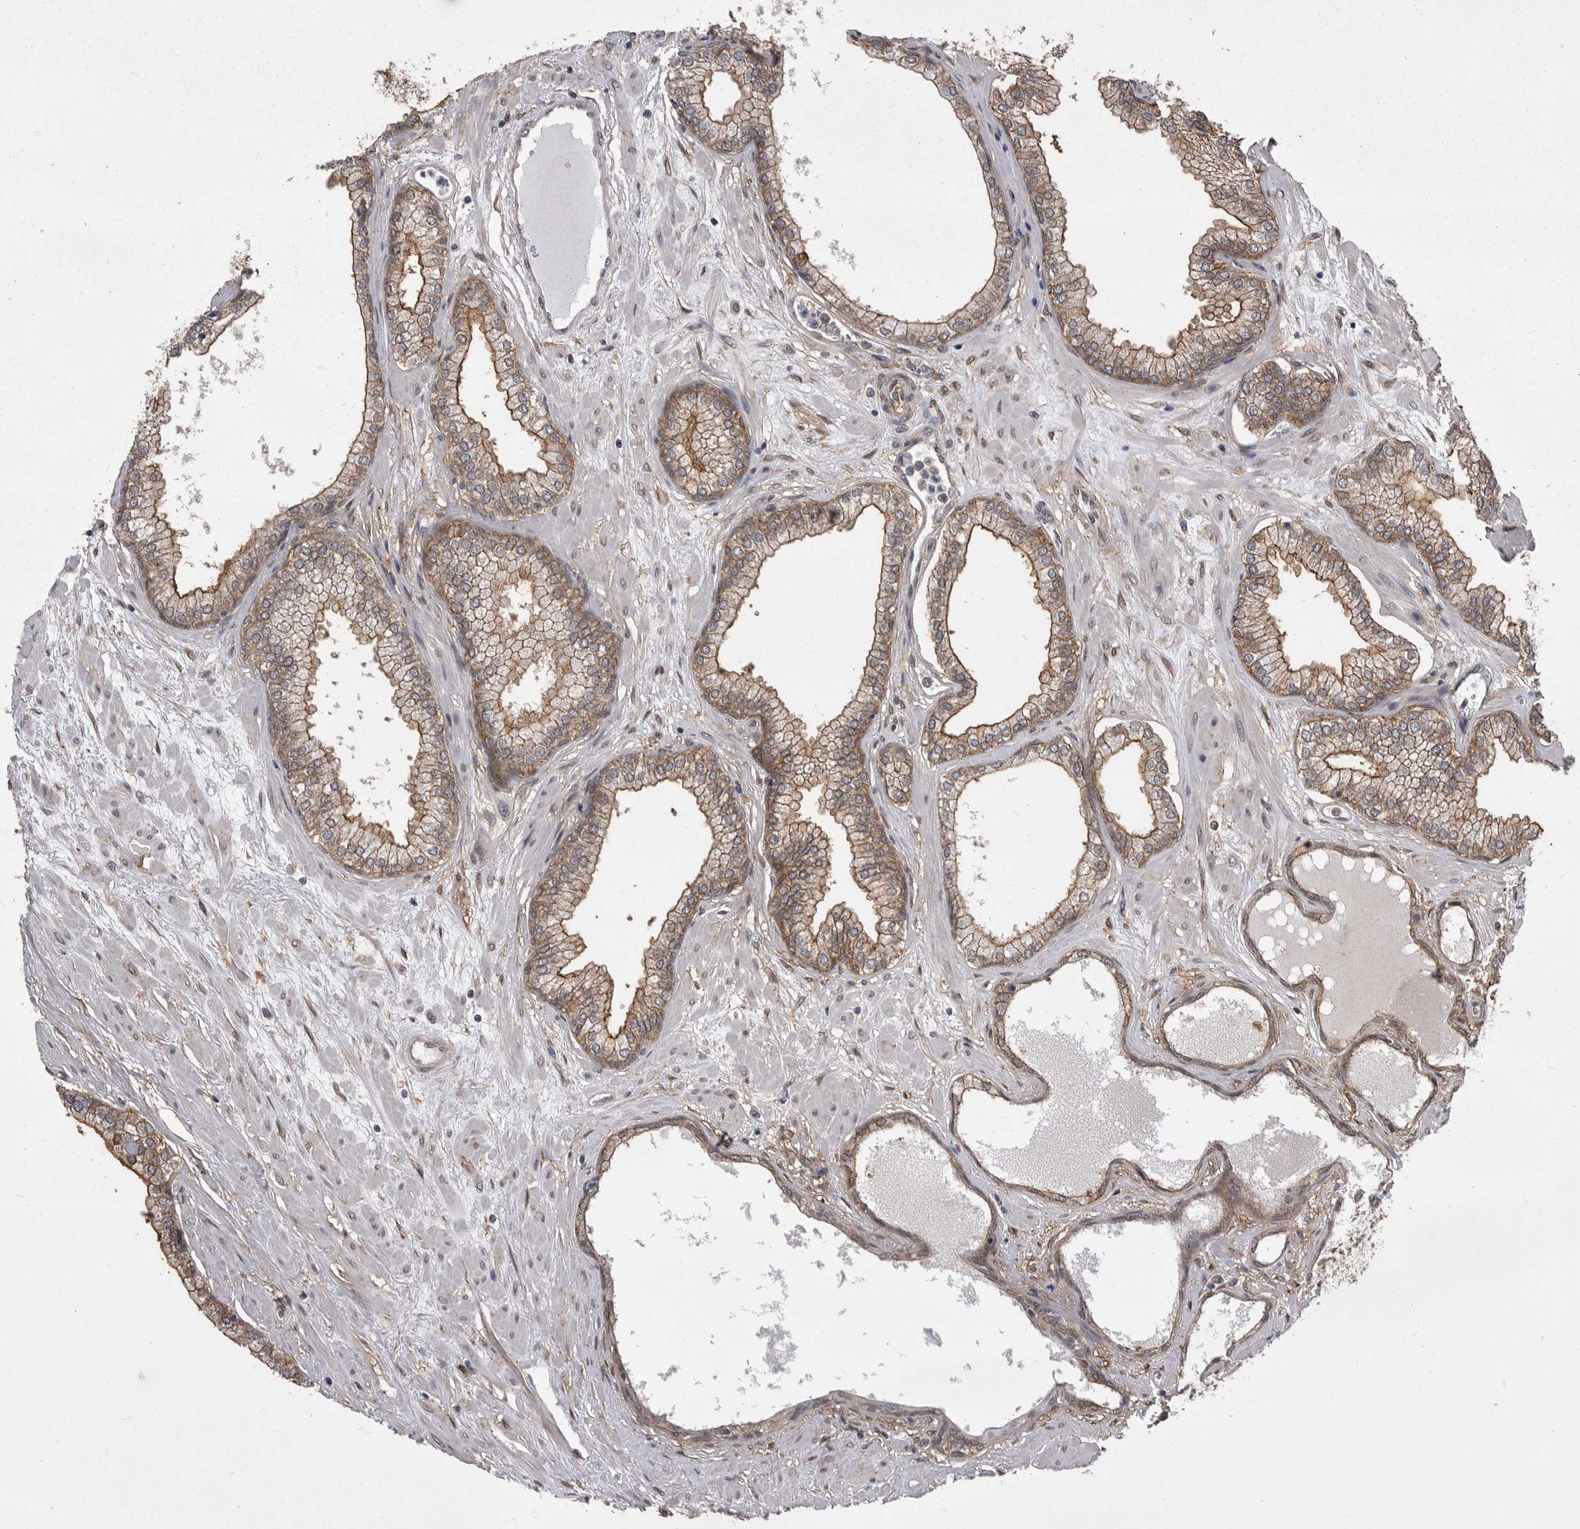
{"staining": {"intensity": "moderate", "quantity": ">75%", "location": "cytoplasmic/membranous"}, "tissue": "prostate", "cell_type": "Glandular cells", "image_type": "normal", "snomed": [{"axis": "morphology", "description": "Normal tissue, NOS"}, {"axis": "morphology", "description": "Urothelial carcinoma, Low grade"}, {"axis": "topography", "description": "Urinary bladder"}, {"axis": "topography", "description": "Prostate"}], "caption": "The photomicrograph reveals staining of normal prostate, revealing moderate cytoplasmic/membranous protein expression (brown color) within glandular cells.", "gene": "ABL1", "patient": {"sex": "male", "age": 60}}